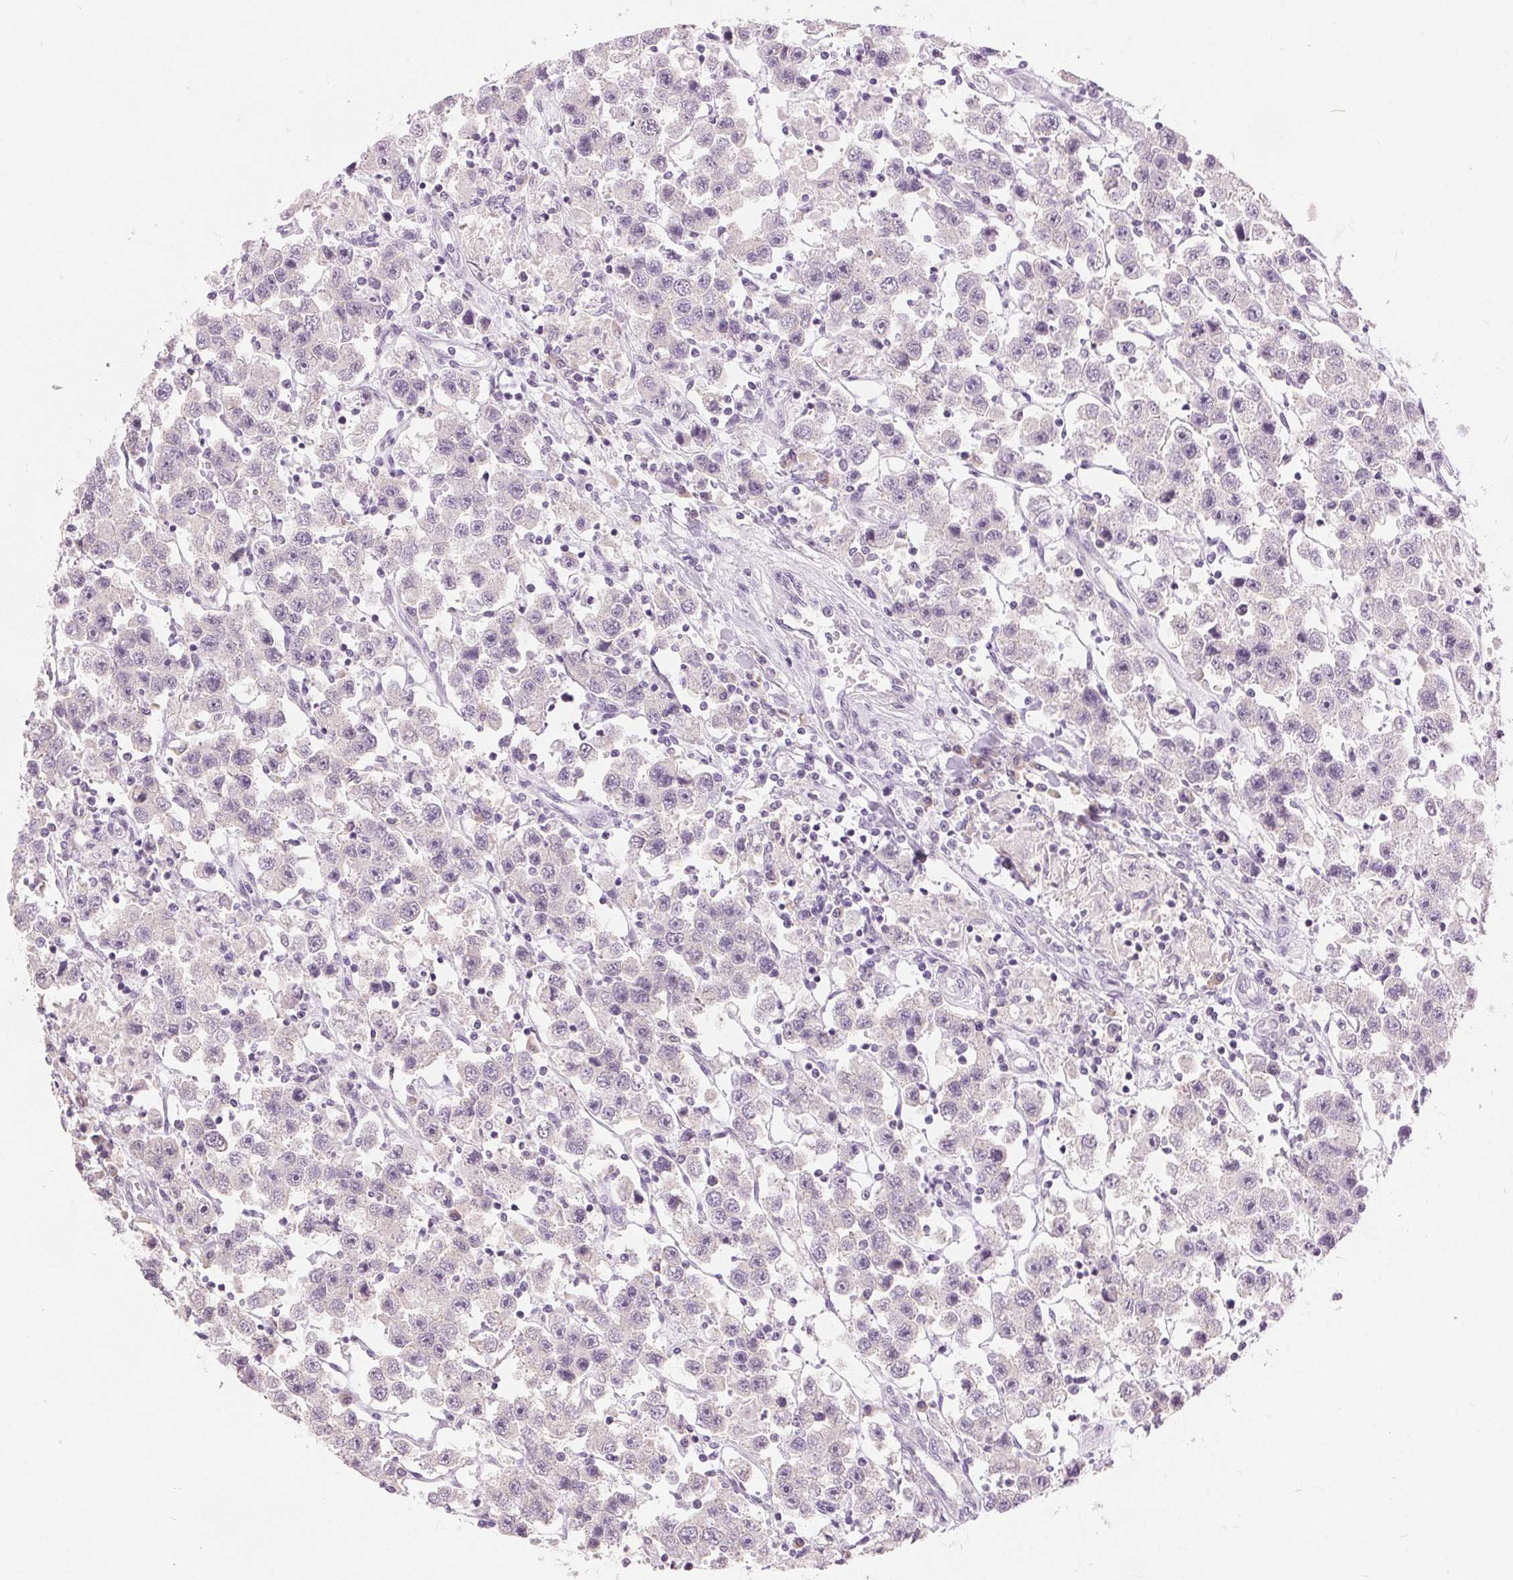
{"staining": {"intensity": "negative", "quantity": "none", "location": "none"}, "tissue": "testis cancer", "cell_type": "Tumor cells", "image_type": "cancer", "snomed": [{"axis": "morphology", "description": "Seminoma, NOS"}, {"axis": "topography", "description": "Testis"}], "caption": "IHC photomicrograph of neoplastic tissue: testis seminoma stained with DAB displays no significant protein positivity in tumor cells.", "gene": "DSG3", "patient": {"sex": "male", "age": 45}}